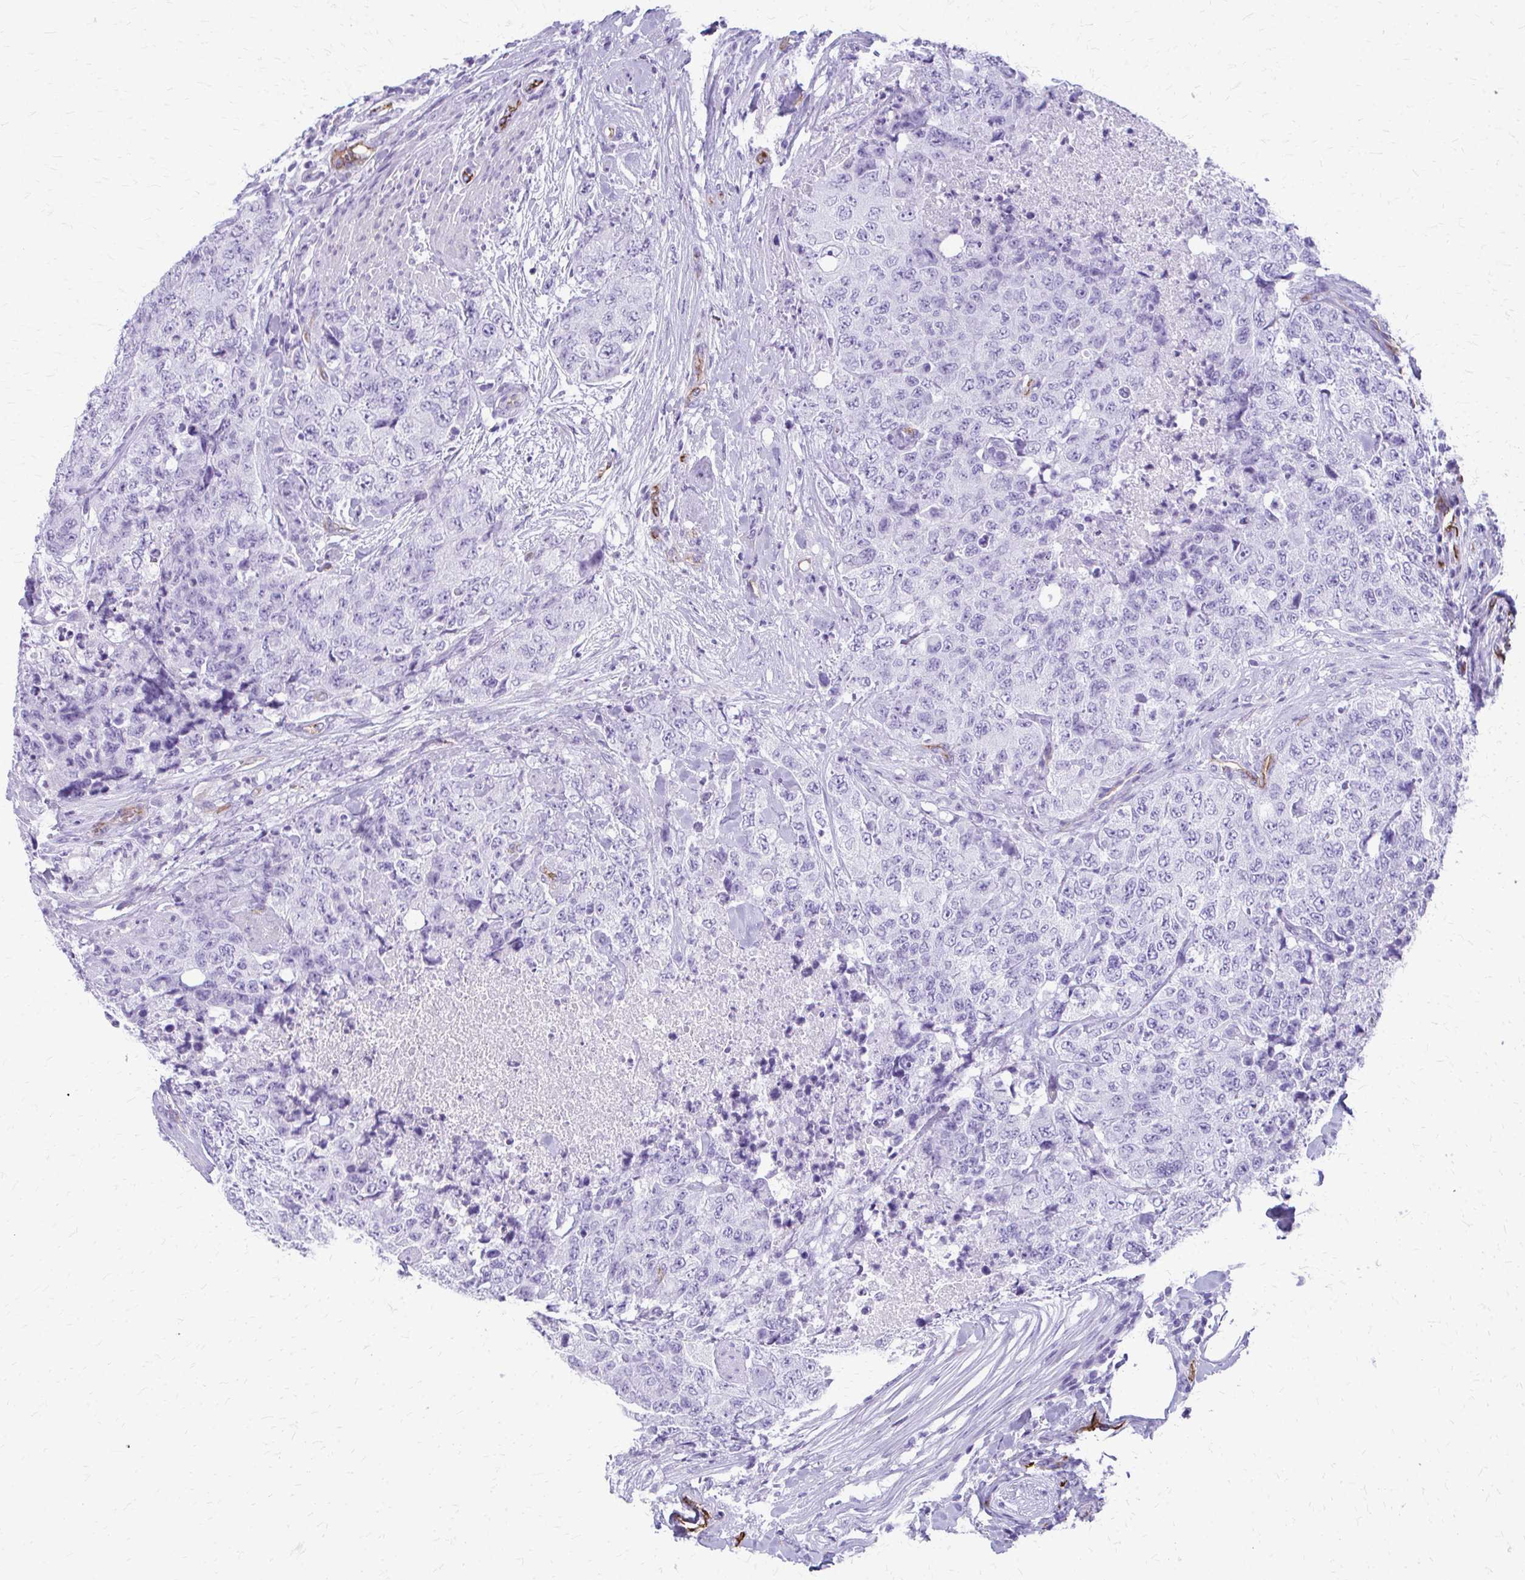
{"staining": {"intensity": "negative", "quantity": "none", "location": "none"}, "tissue": "urothelial cancer", "cell_type": "Tumor cells", "image_type": "cancer", "snomed": [{"axis": "morphology", "description": "Urothelial carcinoma, High grade"}, {"axis": "topography", "description": "Urinary bladder"}], "caption": "Photomicrograph shows no protein expression in tumor cells of urothelial carcinoma (high-grade) tissue.", "gene": "TPSG1", "patient": {"sex": "female", "age": 78}}